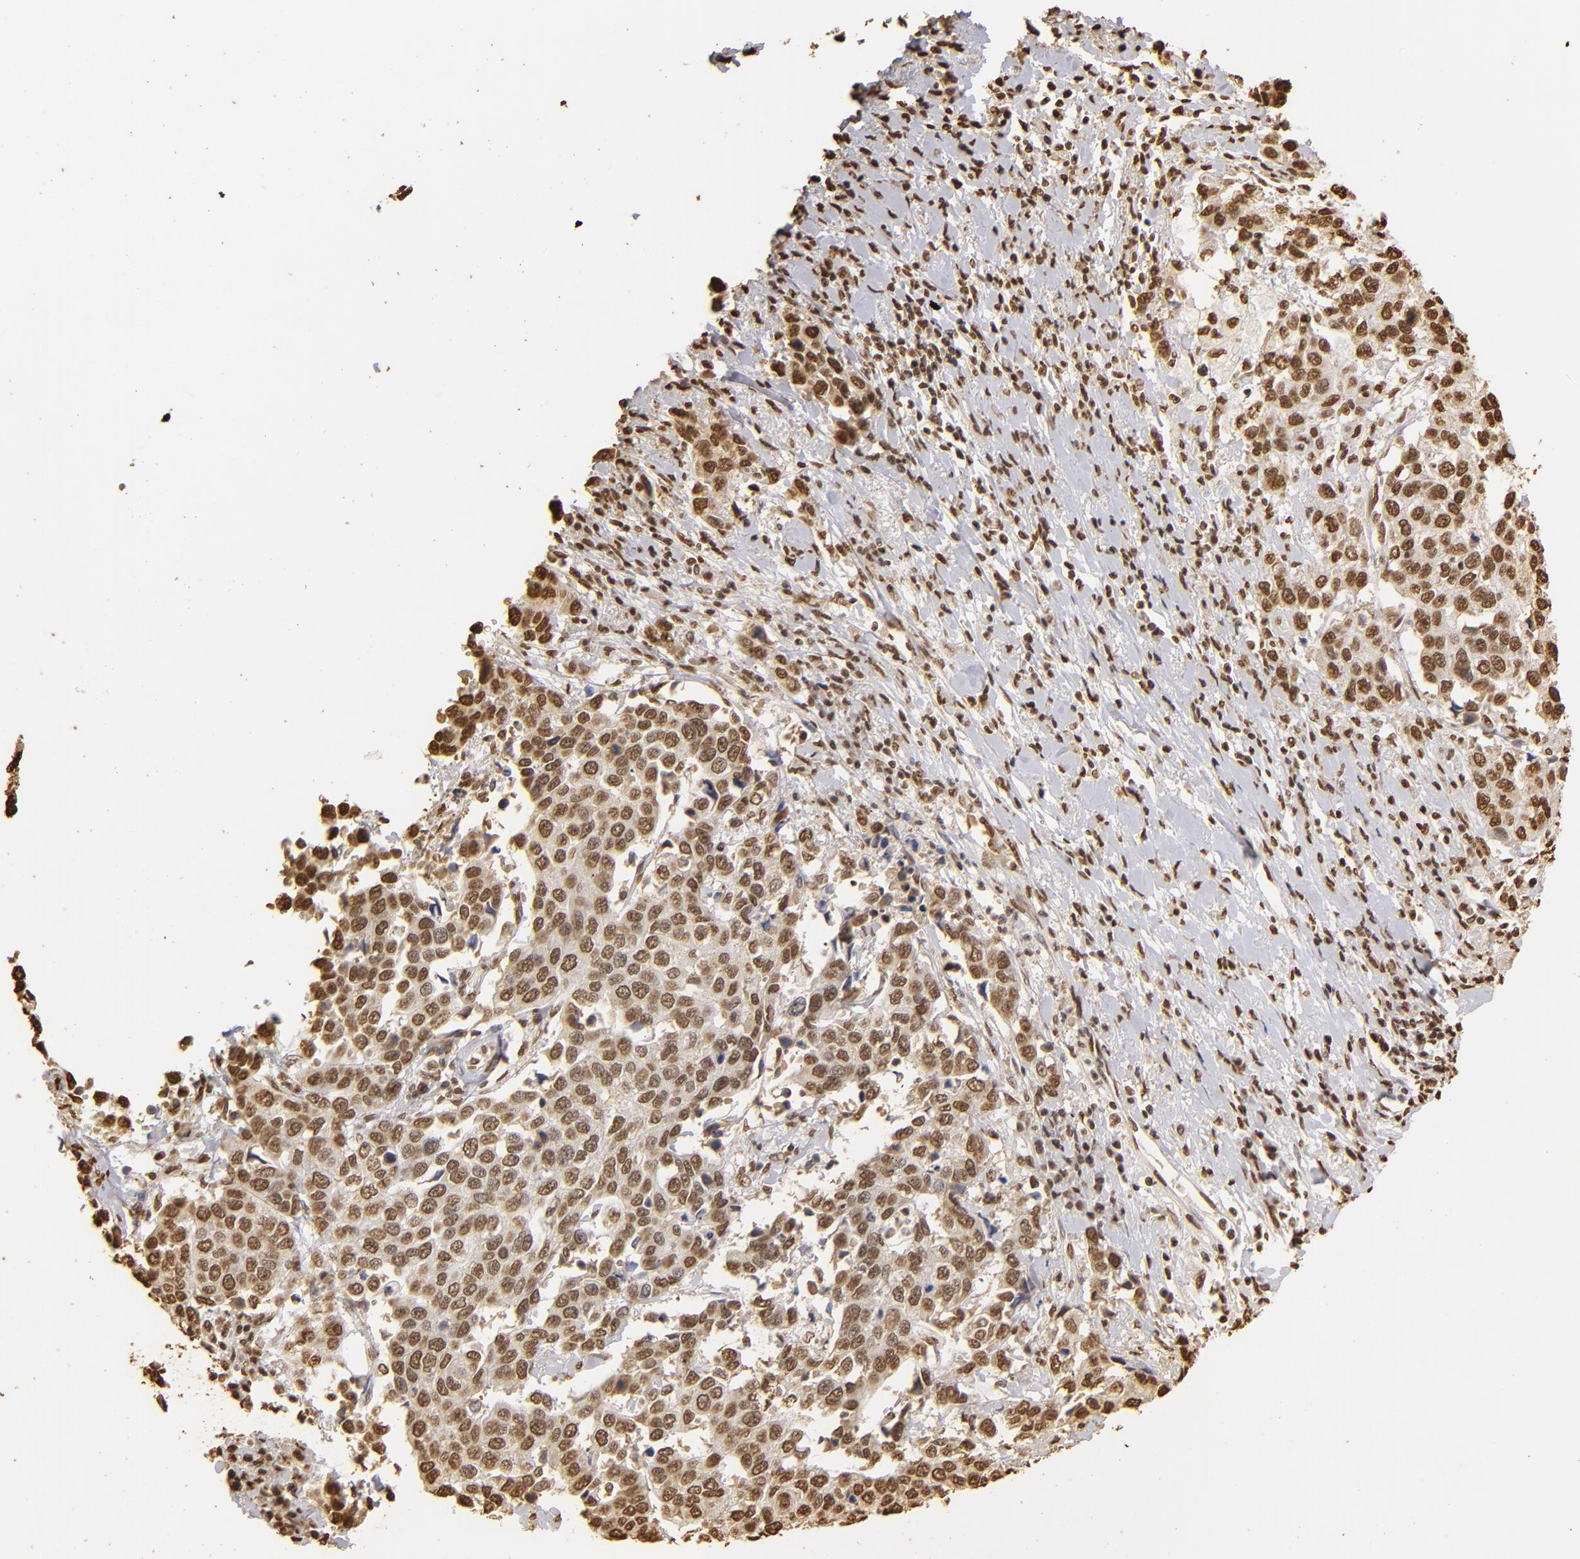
{"staining": {"intensity": "strong", "quantity": ">75%", "location": "nuclear"}, "tissue": "cervical cancer", "cell_type": "Tumor cells", "image_type": "cancer", "snomed": [{"axis": "morphology", "description": "Squamous cell carcinoma, NOS"}, {"axis": "topography", "description": "Cervix"}], "caption": "Immunohistochemical staining of cervical cancer exhibits high levels of strong nuclear protein expression in about >75% of tumor cells.", "gene": "ILF3", "patient": {"sex": "female", "age": 54}}